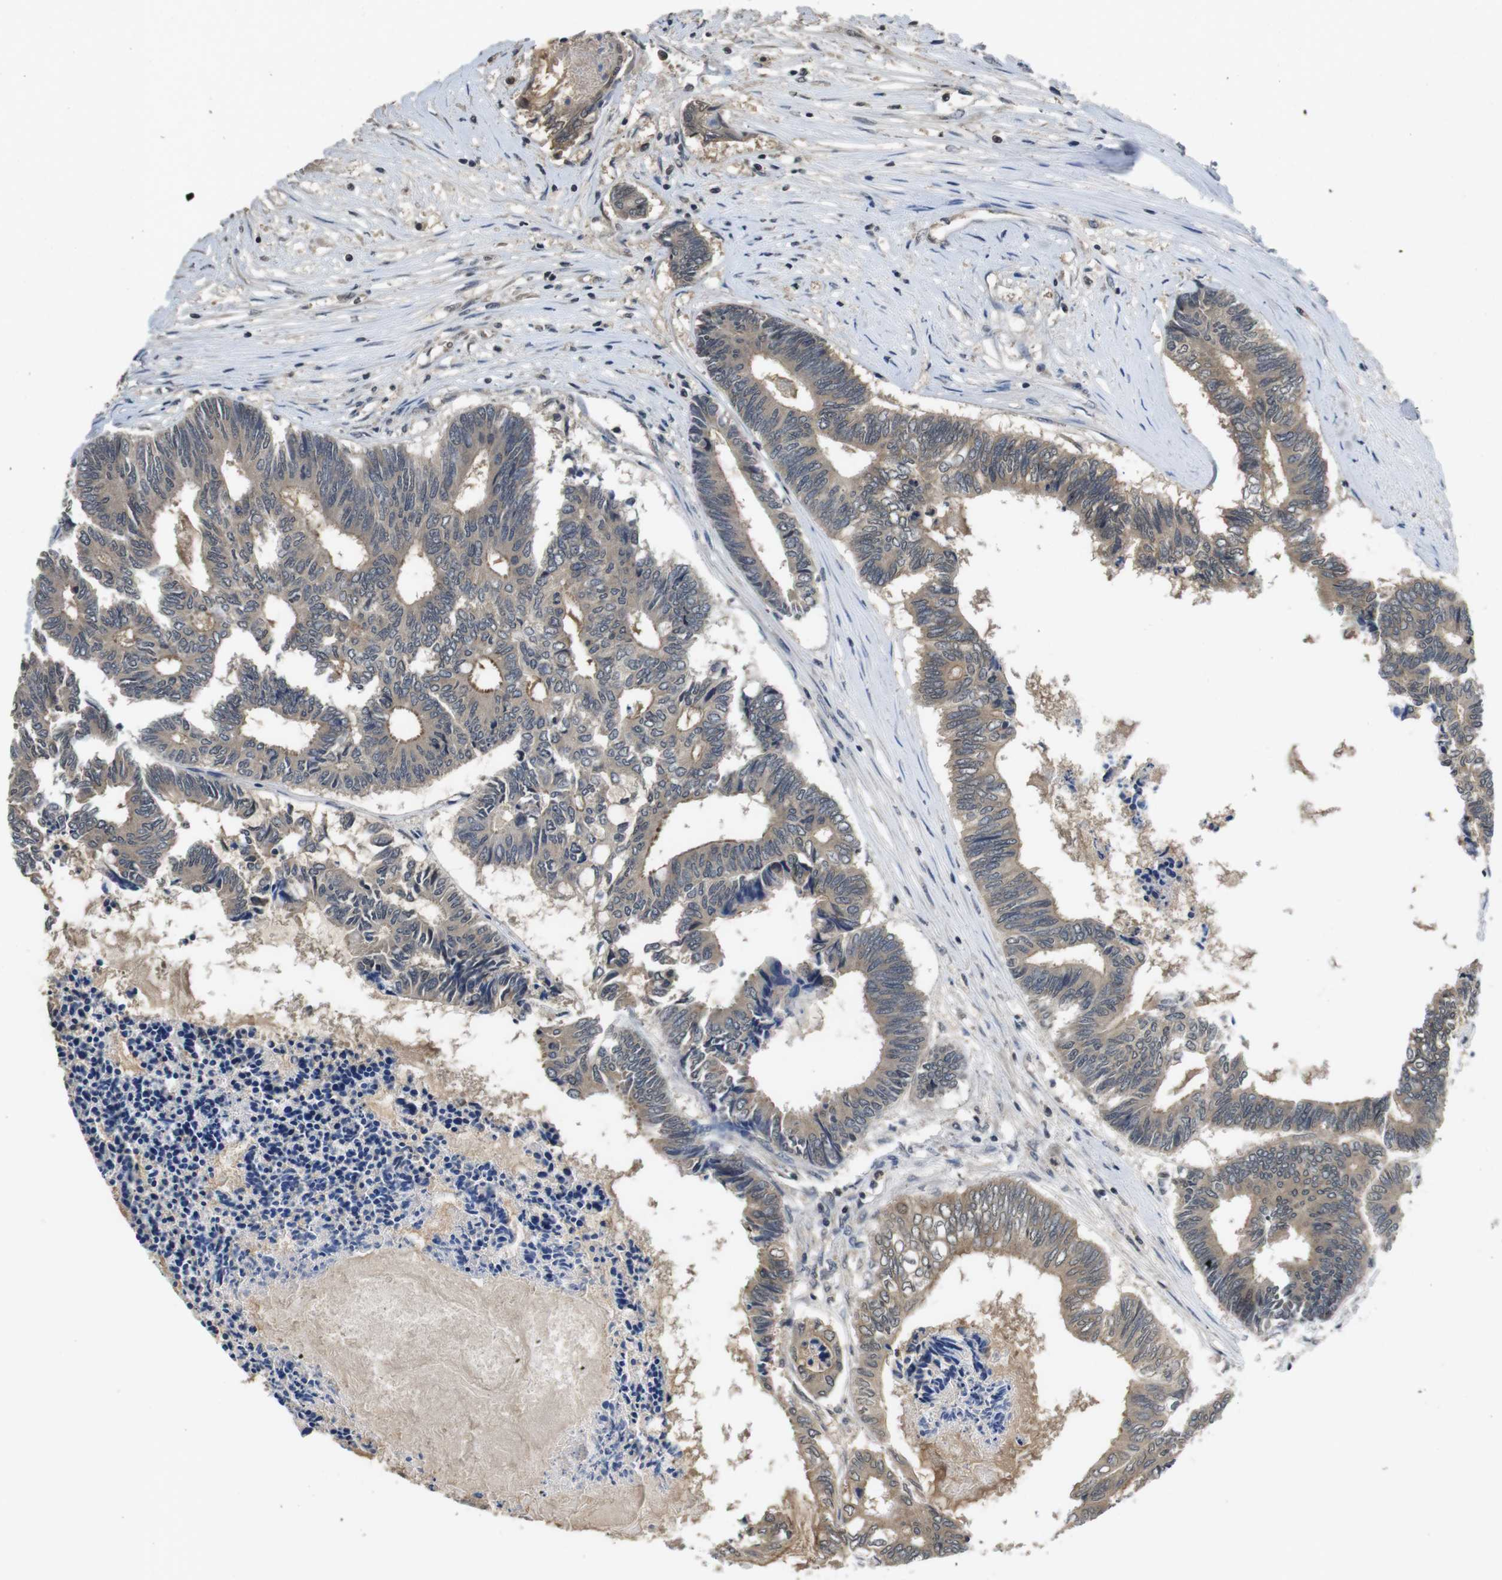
{"staining": {"intensity": "weak", "quantity": ">75%", "location": "cytoplasmic/membranous"}, "tissue": "colorectal cancer", "cell_type": "Tumor cells", "image_type": "cancer", "snomed": [{"axis": "morphology", "description": "Adenocarcinoma, NOS"}, {"axis": "topography", "description": "Rectum"}], "caption": "Weak cytoplasmic/membranous expression is seen in about >75% of tumor cells in colorectal adenocarcinoma.", "gene": "FADD", "patient": {"sex": "male", "age": 63}}